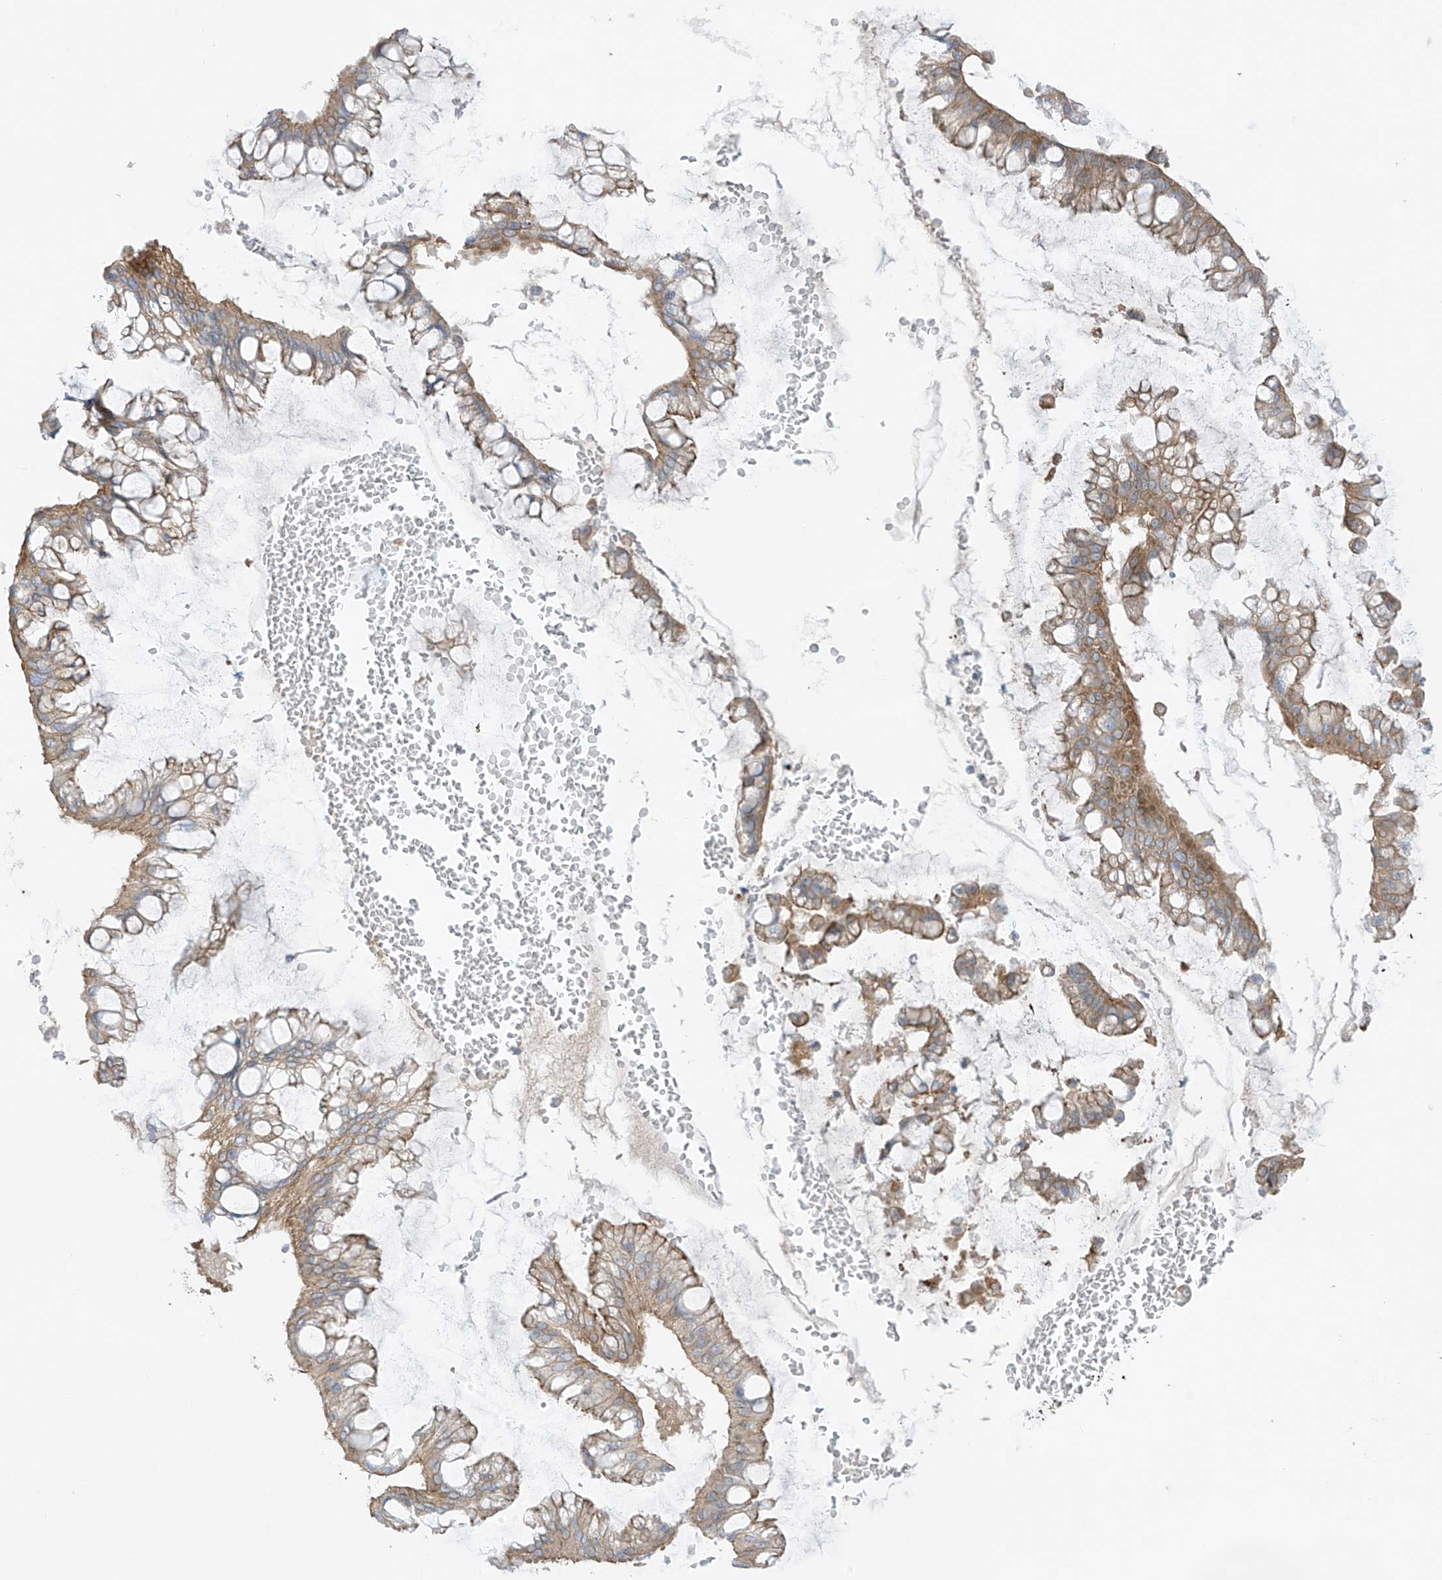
{"staining": {"intensity": "moderate", "quantity": ">75%", "location": "cytoplasmic/membranous"}, "tissue": "ovarian cancer", "cell_type": "Tumor cells", "image_type": "cancer", "snomed": [{"axis": "morphology", "description": "Cystadenocarcinoma, mucinous, NOS"}, {"axis": "topography", "description": "Ovary"}], "caption": "Ovarian cancer (mucinous cystadenocarcinoma) stained with immunohistochemistry exhibits moderate cytoplasmic/membranous positivity in about >75% of tumor cells. (DAB = brown stain, brightfield microscopy at high magnification).", "gene": "EIPR1", "patient": {"sex": "female", "age": 73}}